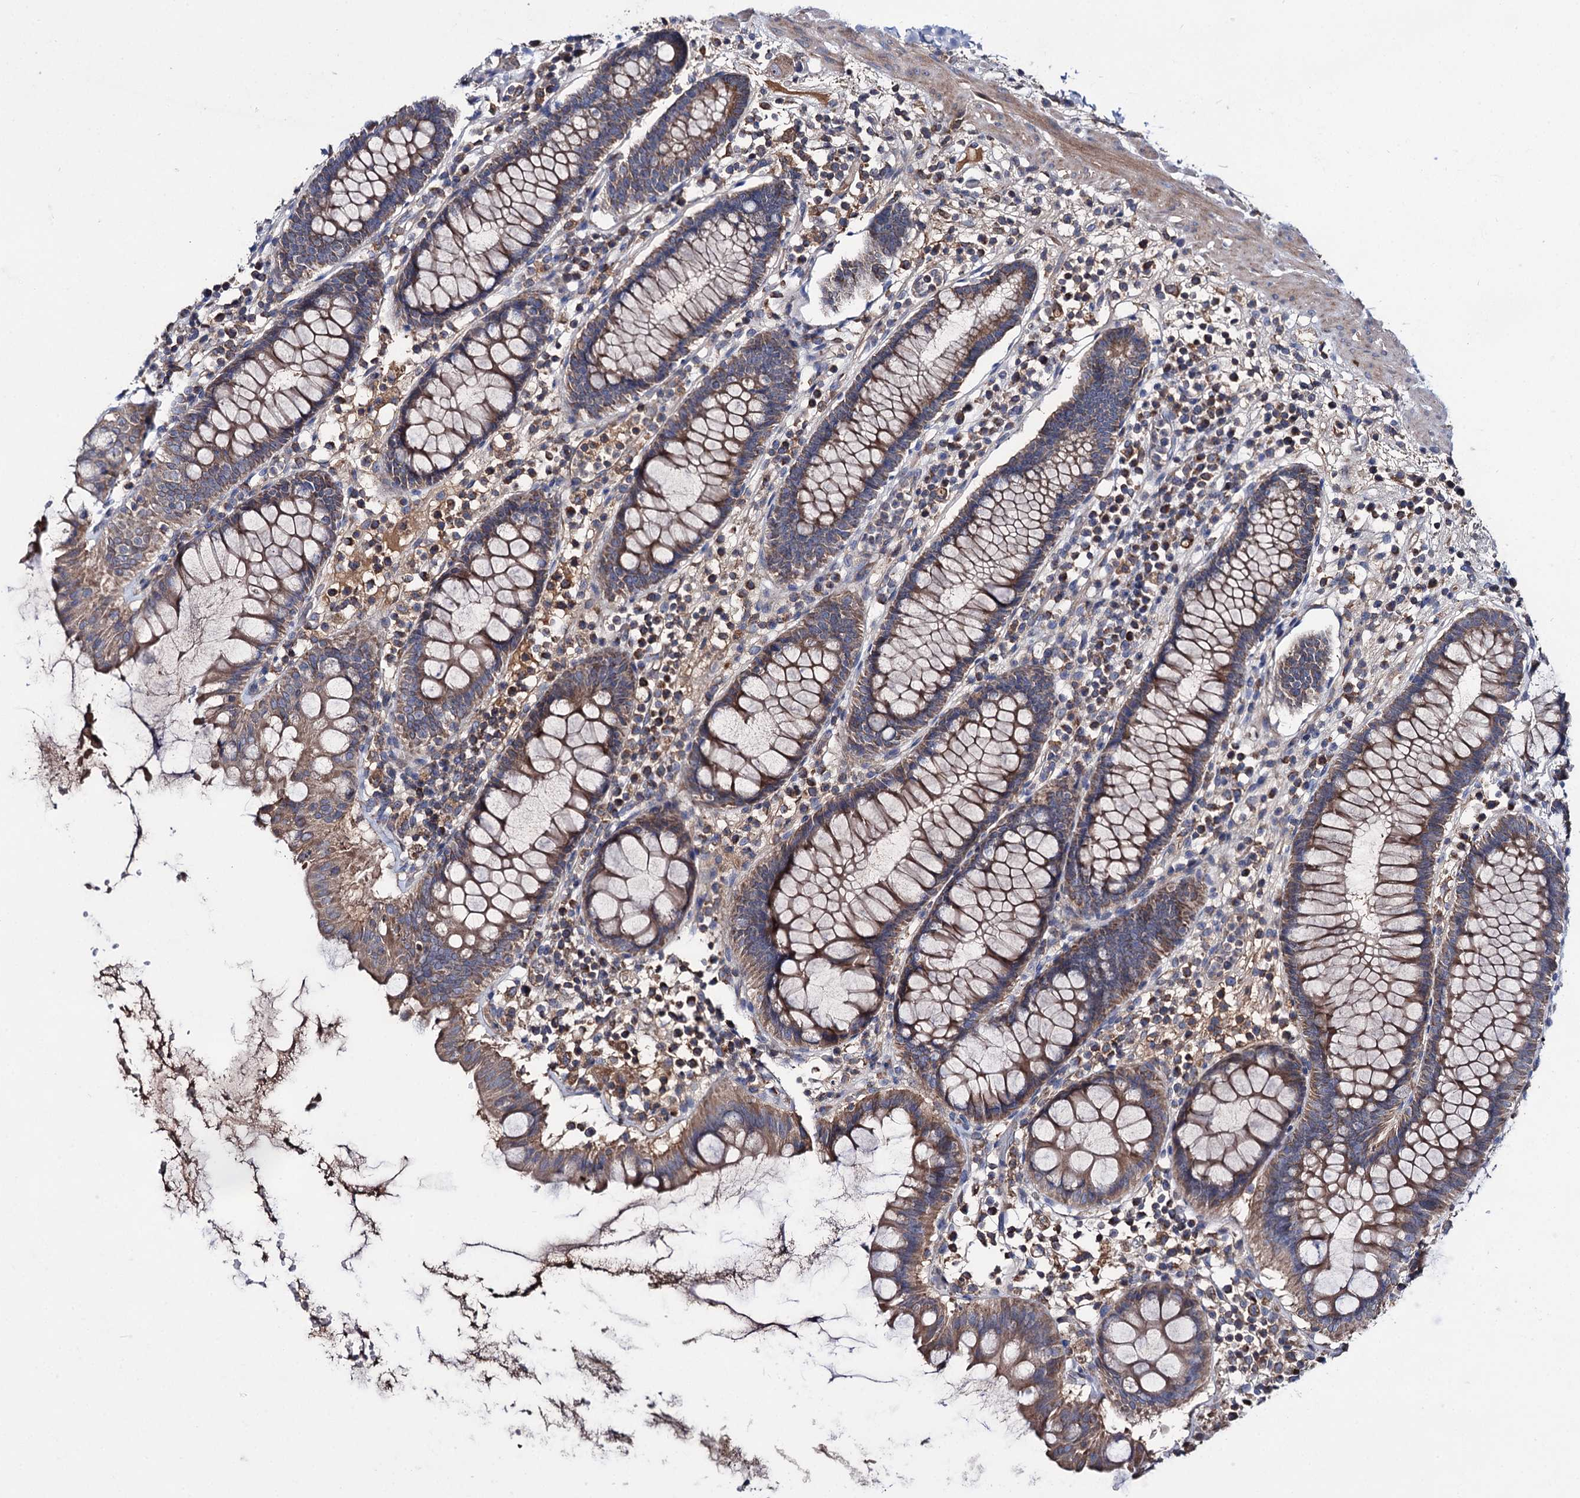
{"staining": {"intensity": "moderate", "quantity": ">75%", "location": "cytoplasmic/membranous"}, "tissue": "colorectal cancer", "cell_type": "Tumor cells", "image_type": "cancer", "snomed": [{"axis": "morphology", "description": "Normal tissue, NOS"}, {"axis": "morphology", "description": "Adenocarcinoma, NOS"}, {"axis": "topography", "description": "Colon"}], "caption": "Colorectal adenocarcinoma tissue exhibits moderate cytoplasmic/membranous positivity in about >75% of tumor cells, visualized by immunohistochemistry.", "gene": "CLPB", "patient": {"sex": "female", "age": 75}}